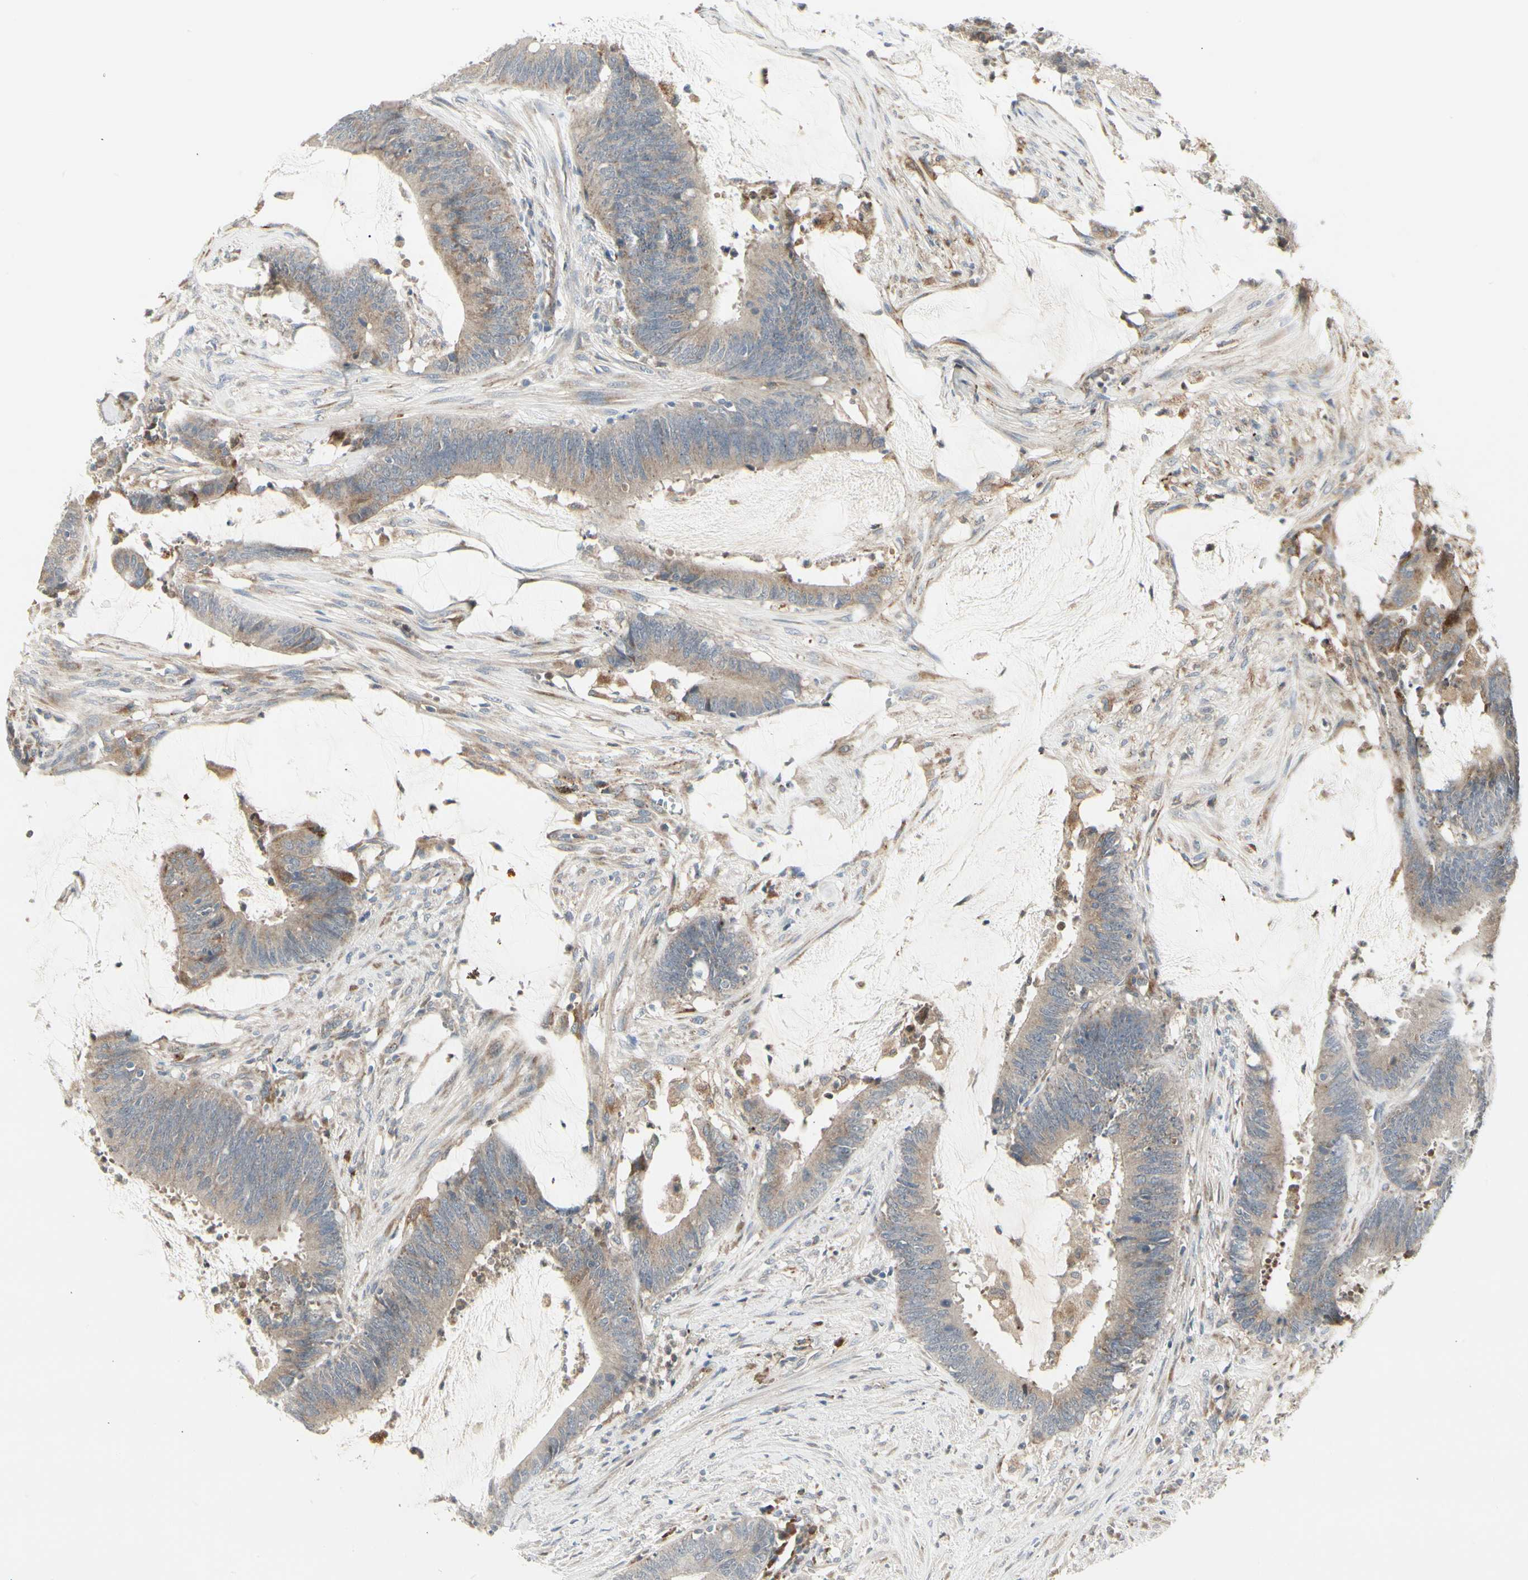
{"staining": {"intensity": "weak", "quantity": ">75%", "location": "cytoplasmic/membranous"}, "tissue": "colorectal cancer", "cell_type": "Tumor cells", "image_type": "cancer", "snomed": [{"axis": "morphology", "description": "Adenocarcinoma, NOS"}, {"axis": "topography", "description": "Rectum"}], "caption": "This micrograph displays immunohistochemistry staining of colorectal cancer (adenocarcinoma), with low weak cytoplasmic/membranous positivity in approximately >75% of tumor cells.", "gene": "GRN", "patient": {"sex": "female", "age": 66}}